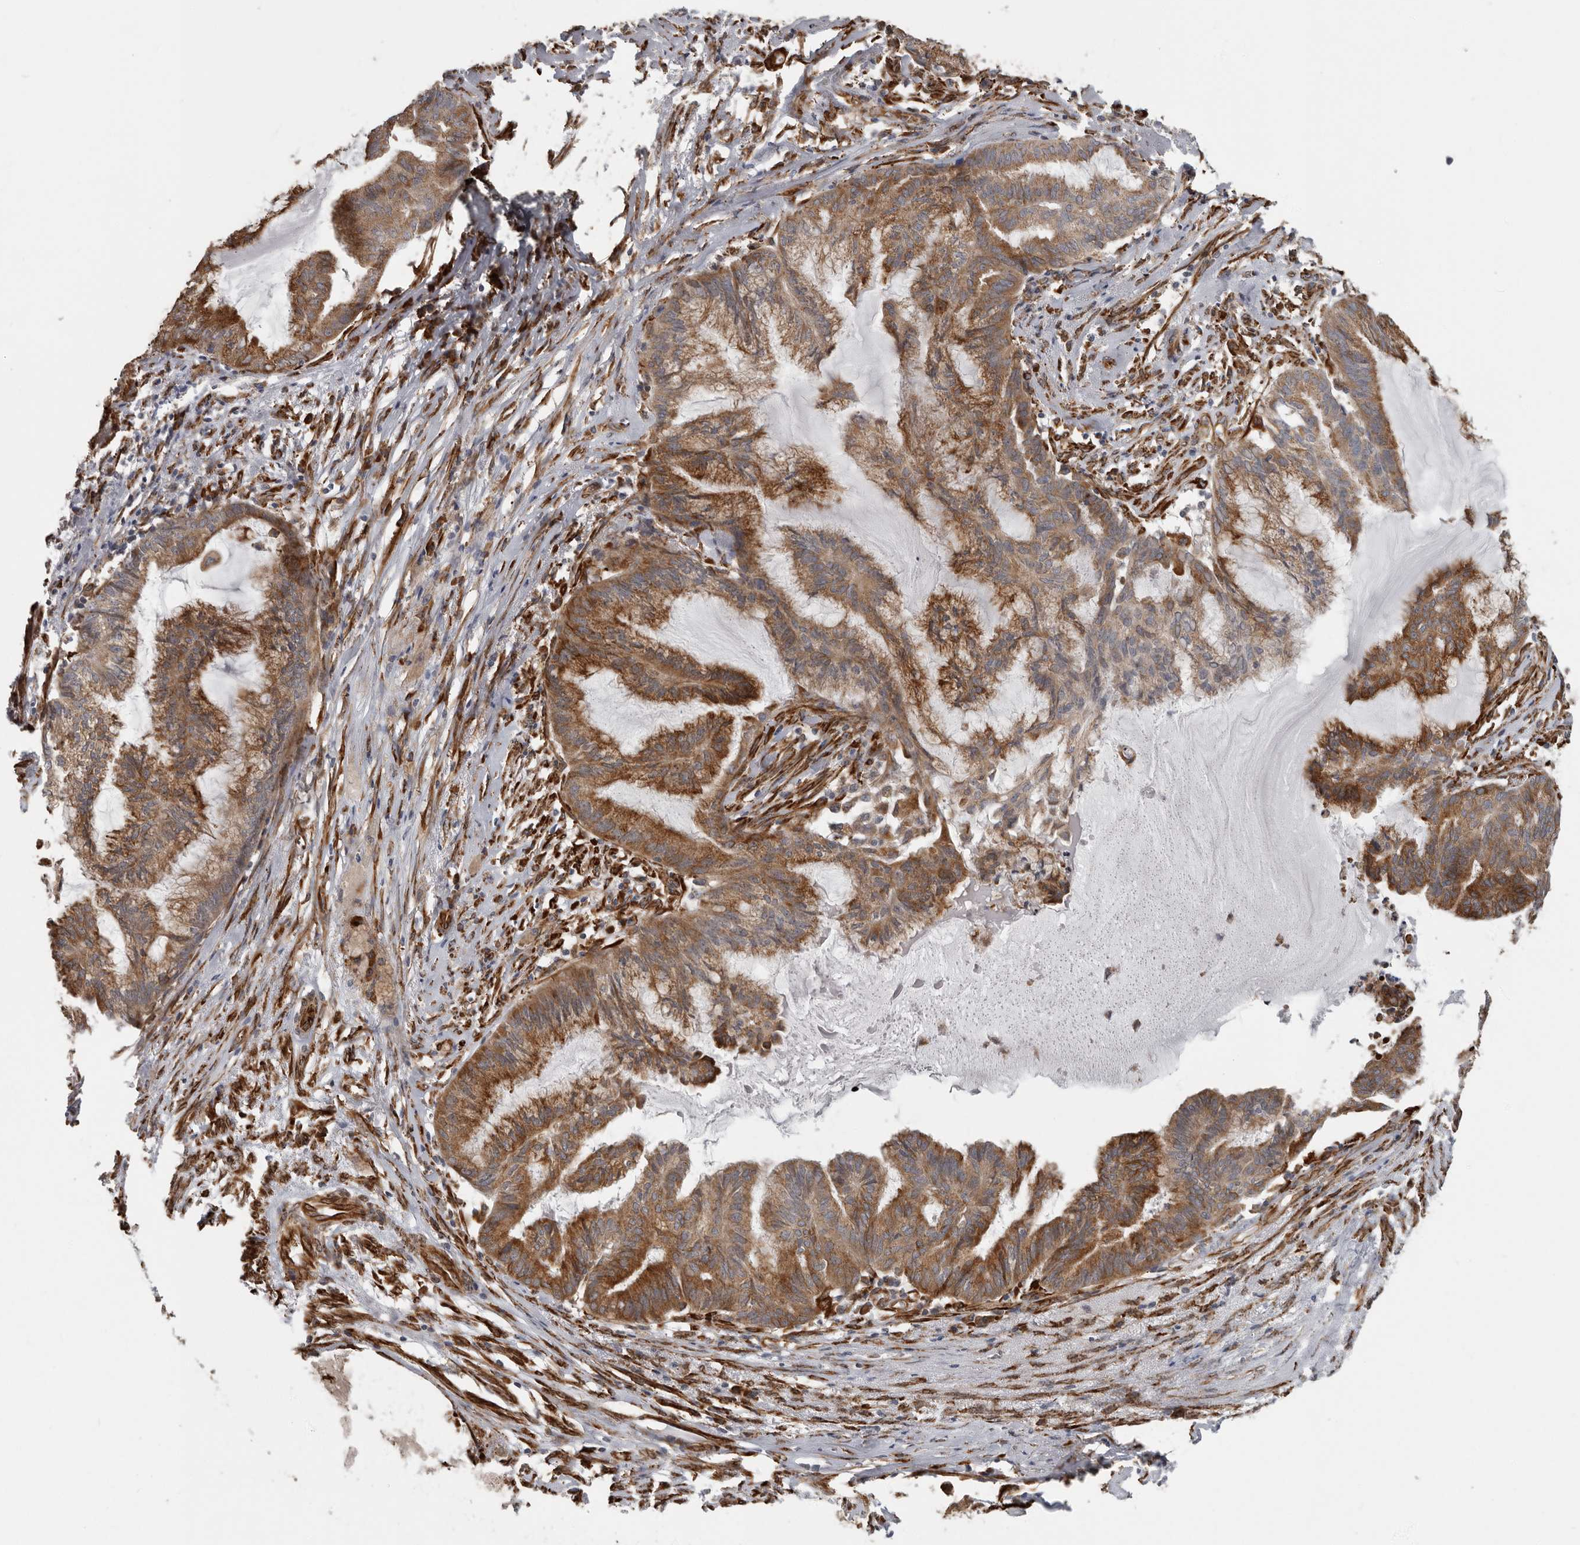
{"staining": {"intensity": "moderate", "quantity": ">75%", "location": "cytoplasmic/membranous"}, "tissue": "endometrial cancer", "cell_type": "Tumor cells", "image_type": "cancer", "snomed": [{"axis": "morphology", "description": "Adenocarcinoma, NOS"}, {"axis": "topography", "description": "Endometrium"}], "caption": "Adenocarcinoma (endometrial) stained for a protein exhibits moderate cytoplasmic/membranous positivity in tumor cells. (DAB = brown stain, brightfield microscopy at high magnification).", "gene": "CEP350", "patient": {"sex": "female", "age": 86}}